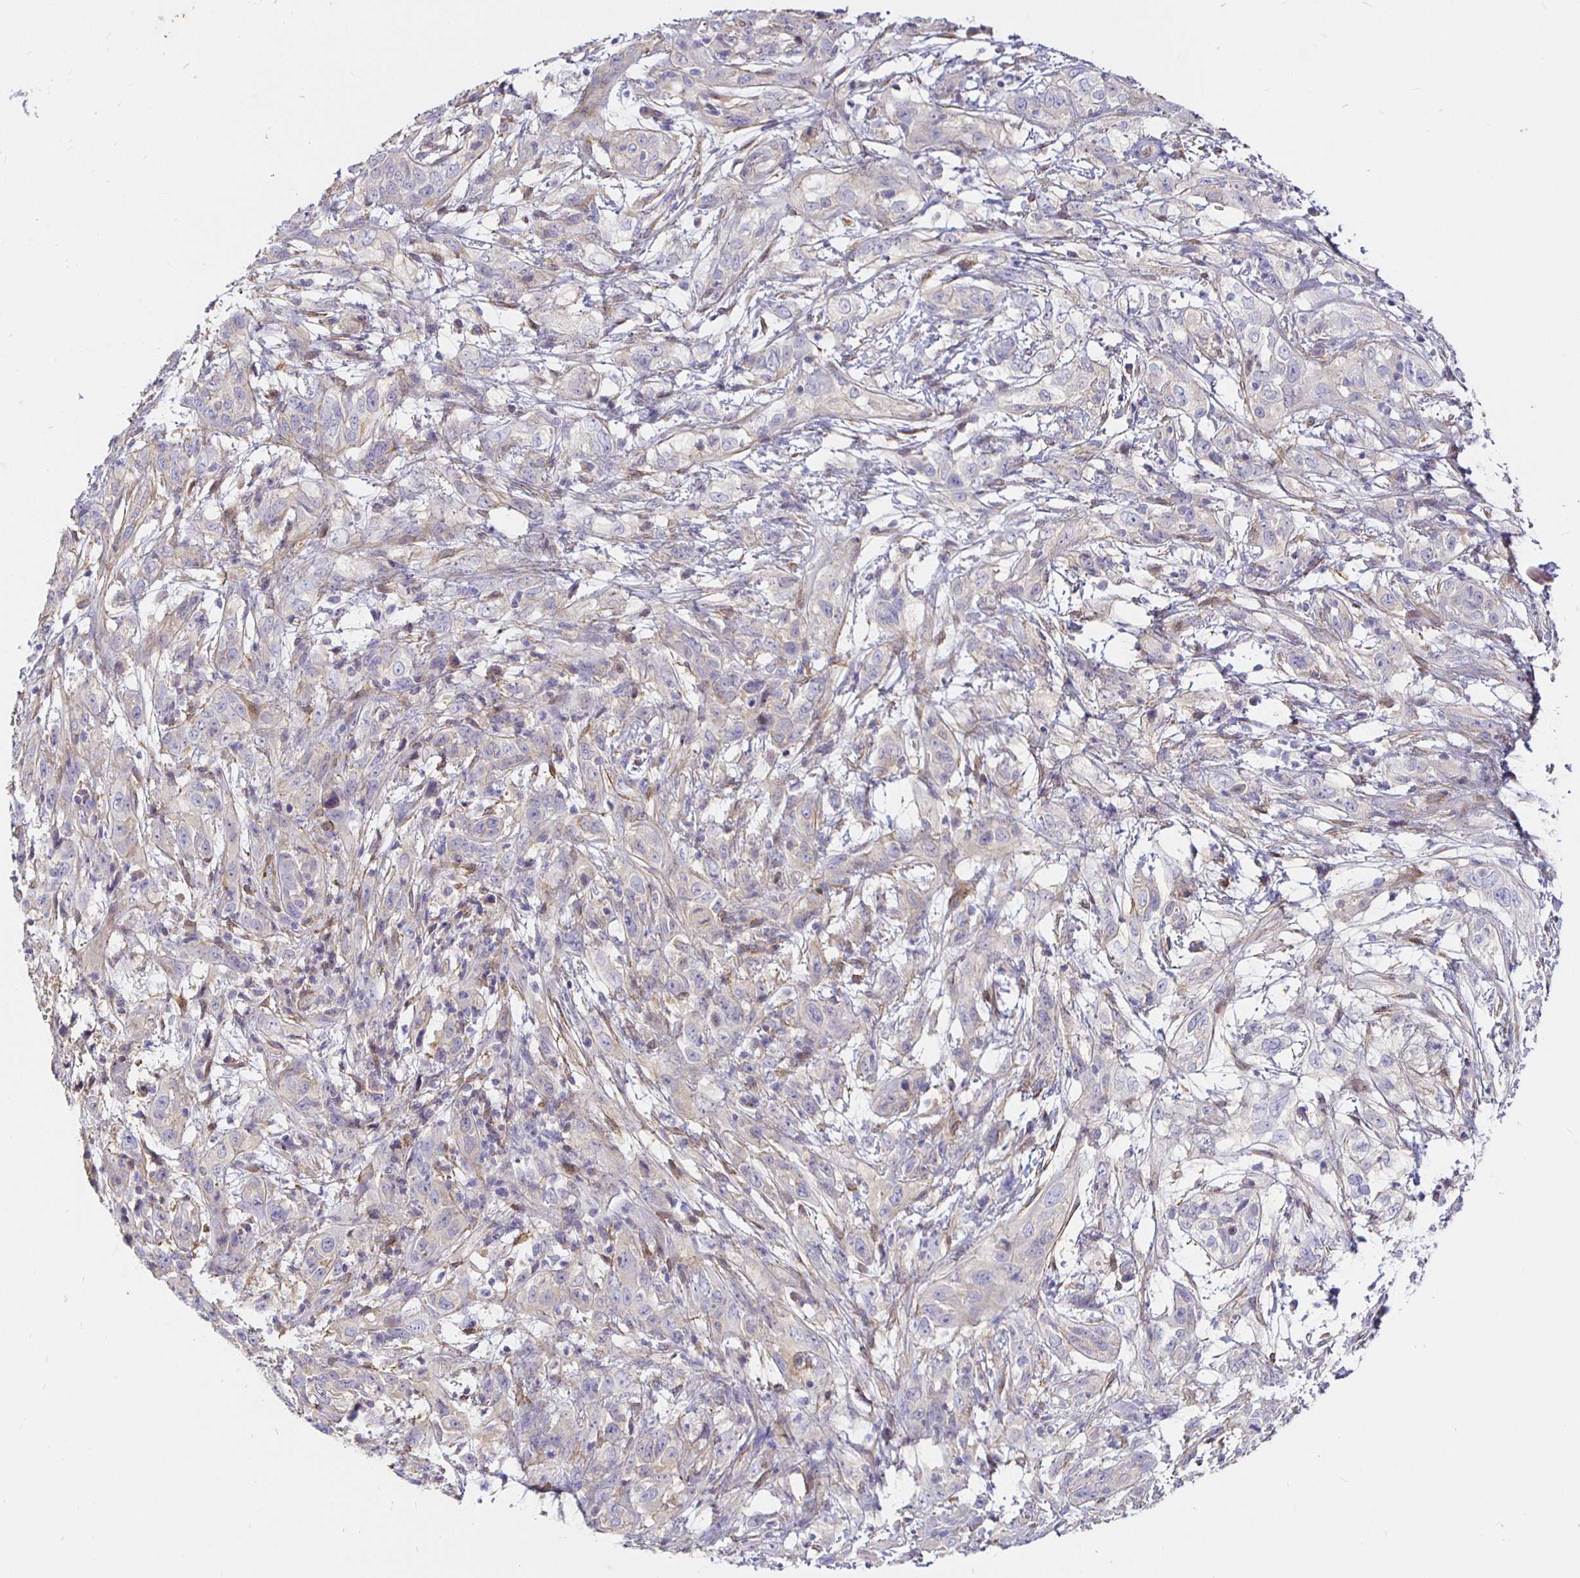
{"staining": {"intensity": "negative", "quantity": "none", "location": "none"}, "tissue": "cervical cancer", "cell_type": "Tumor cells", "image_type": "cancer", "snomed": [{"axis": "morphology", "description": "Adenocarcinoma, NOS"}, {"axis": "topography", "description": "Cervix"}], "caption": "Cervical adenocarcinoma was stained to show a protein in brown. There is no significant expression in tumor cells.", "gene": "PALM2AKAP2", "patient": {"sex": "female", "age": 40}}